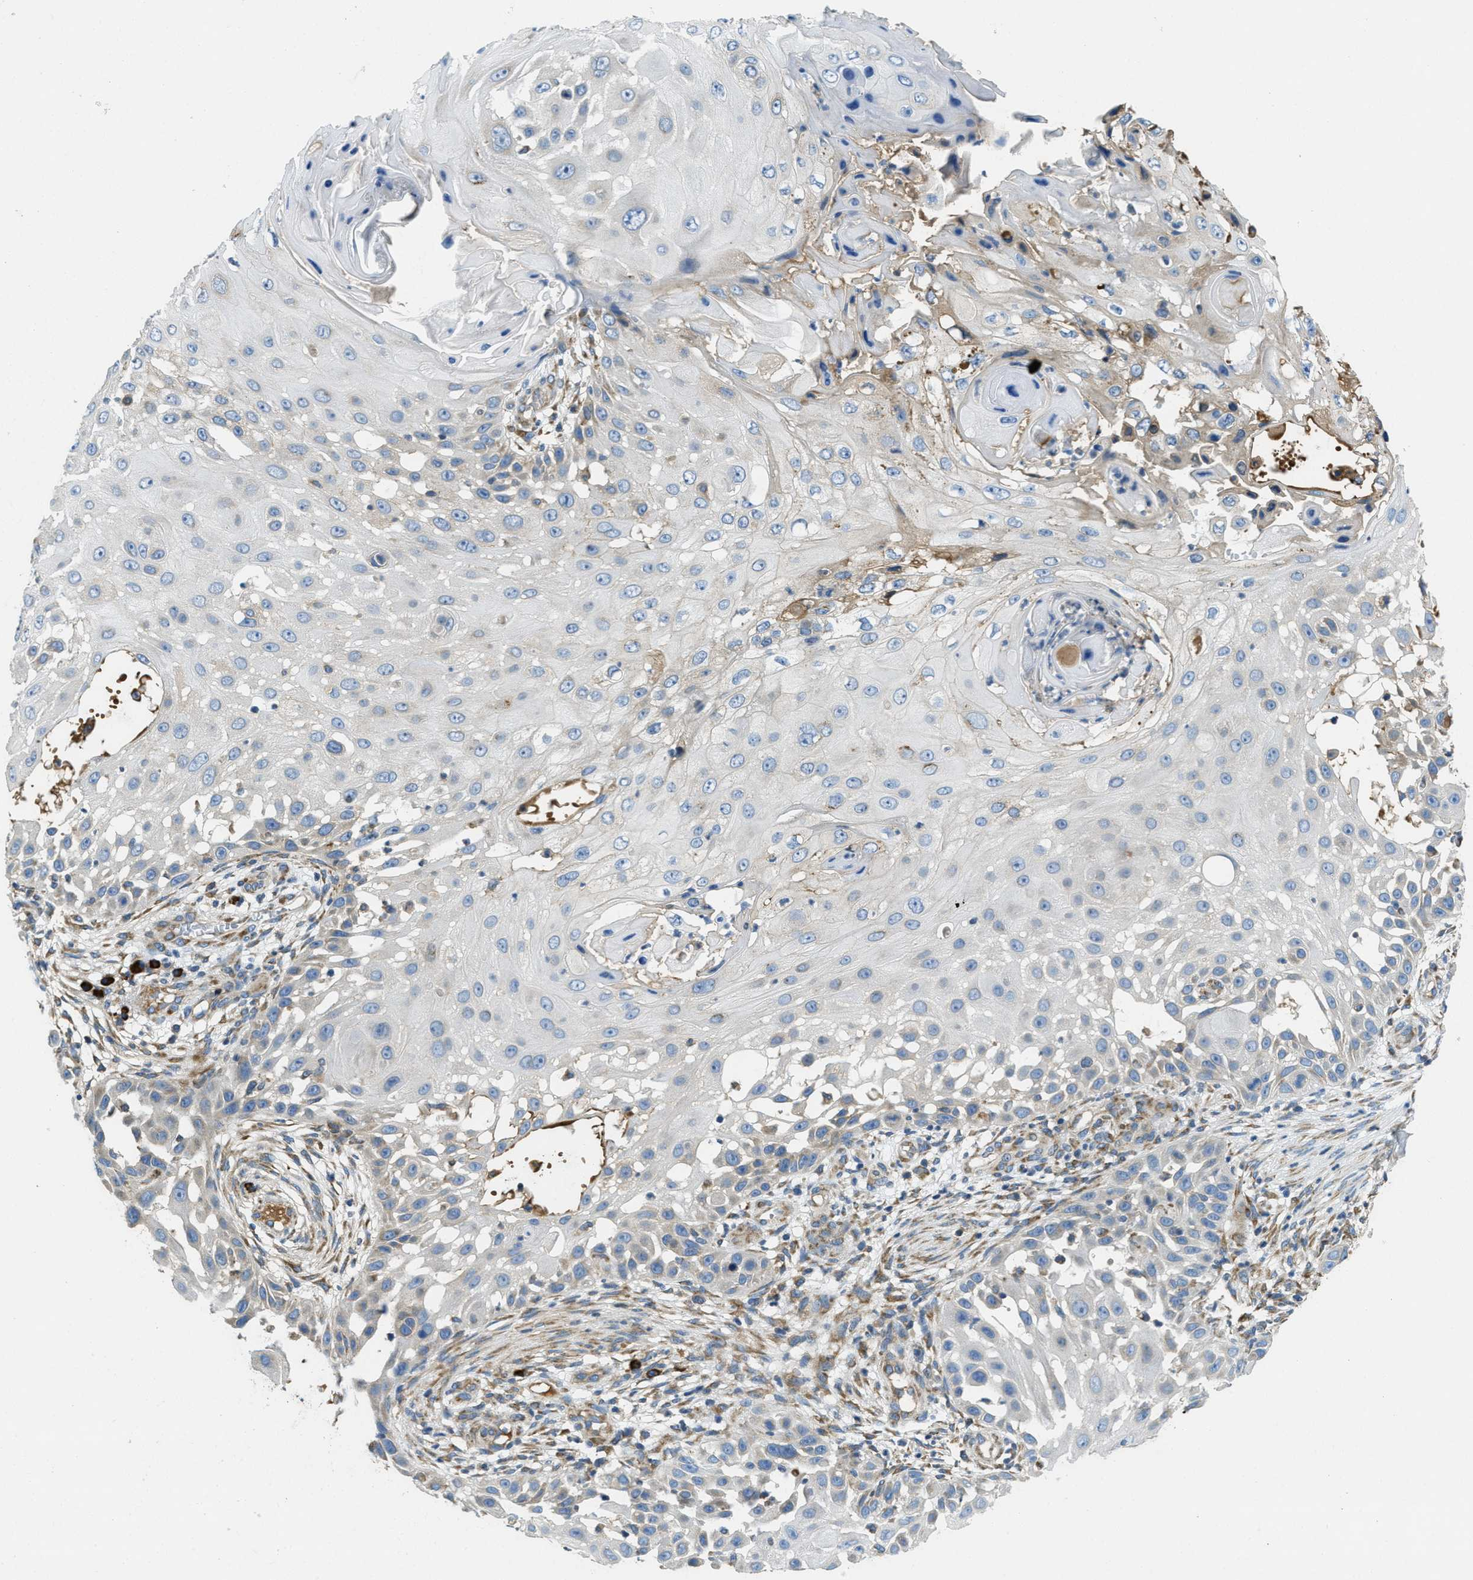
{"staining": {"intensity": "negative", "quantity": "none", "location": "none"}, "tissue": "skin cancer", "cell_type": "Tumor cells", "image_type": "cancer", "snomed": [{"axis": "morphology", "description": "Squamous cell carcinoma, NOS"}, {"axis": "topography", "description": "Skin"}], "caption": "The histopathology image displays no staining of tumor cells in skin cancer.", "gene": "SSR1", "patient": {"sex": "female", "age": 44}}